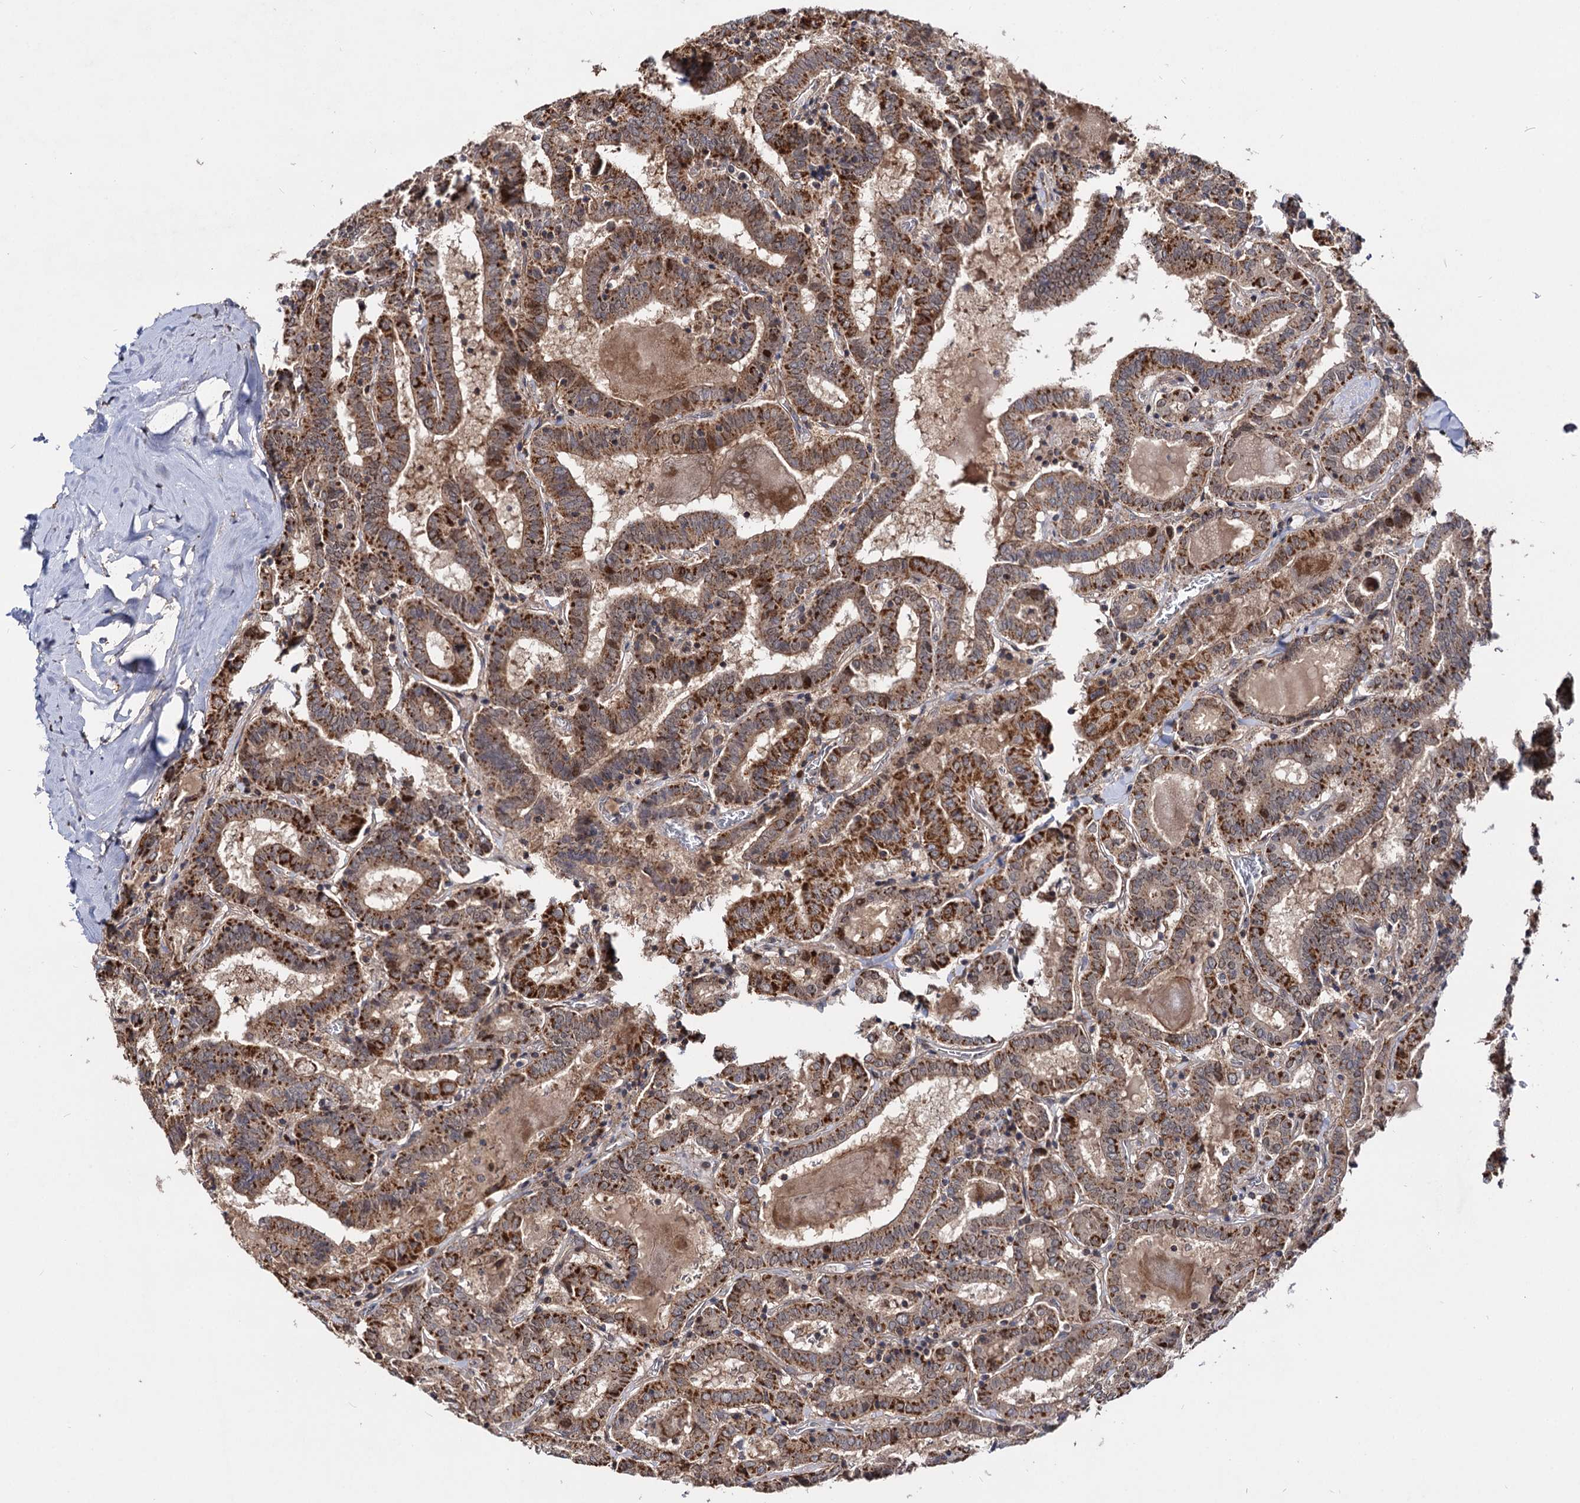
{"staining": {"intensity": "moderate", "quantity": ">75%", "location": "cytoplasmic/membranous"}, "tissue": "thyroid cancer", "cell_type": "Tumor cells", "image_type": "cancer", "snomed": [{"axis": "morphology", "description": "Papillary adenocarcinoma, NOS"}, {"axis": "topography", "description": "Thyroid gland"}], "caption": "High-power microscopy captured an IHC histopathology image of papillary adenocarcinoma (thyroid), revealing moderate cytoplasmic/membranous positivity in approximately >75% of tumor cells. (IHC, brightfield microscopy, high magnification).", "gene": "CEP76", "patient": {"sex": "female", "age": 72}}